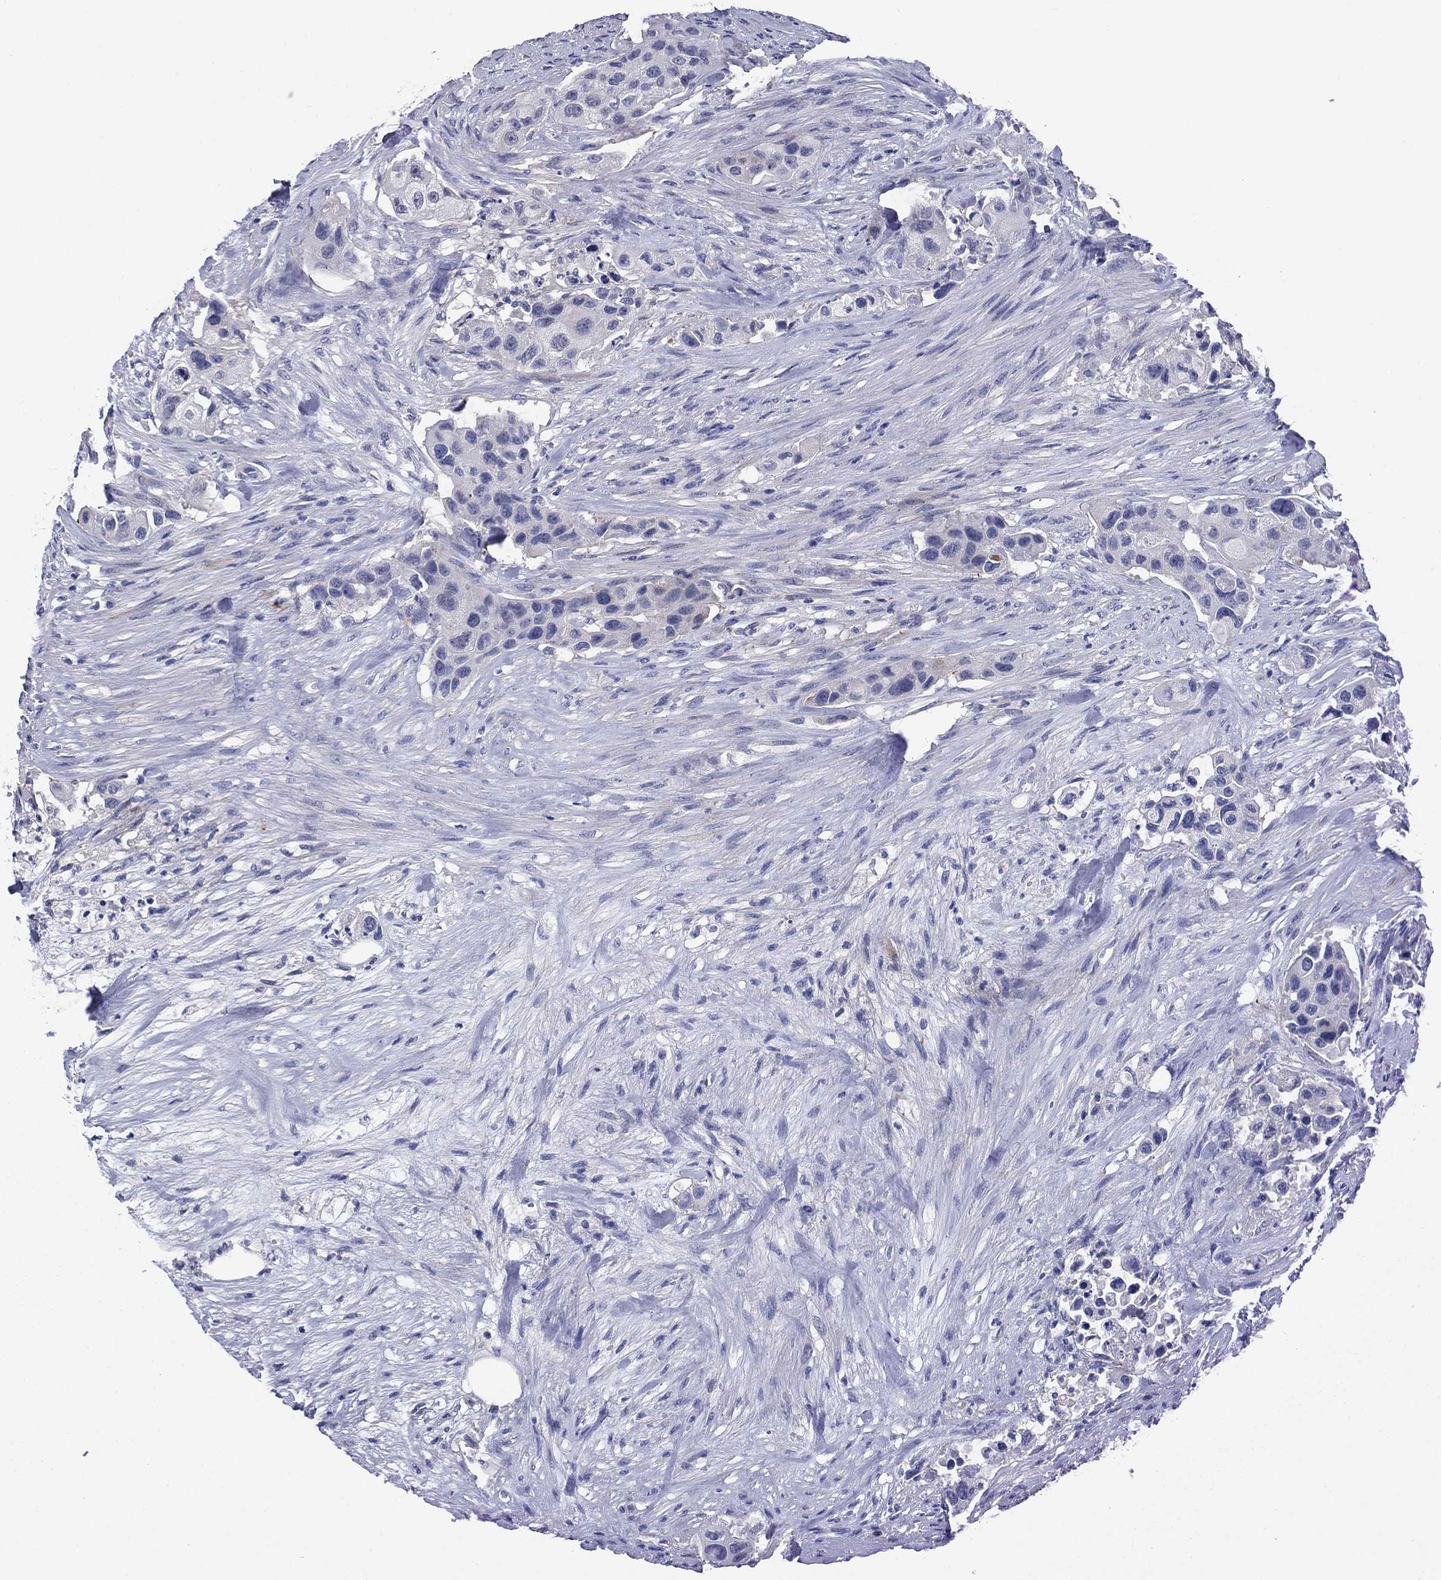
{"staining": {"intensity": "negative", "quantity": "none", "location": "none"}, "tissue": "urothelial cancer", "cell_type": "Tumor cells", "image_type": "cancer", "snomed": [{"axis": "morphology", "description": "Urothelial carcinoma, High grade"}, {"axis": "topography", "description": "Urinary bladder"}], "caption": "Immunohistochemistry image of neoplastic tissue: urothelial cancer stained with DAB (3,3'-diaminobenzidine) demonstrates no significant protein staining in tumor cells.", "gene": "CNDP1", "patient": {"sex": "female", "age": 73}}